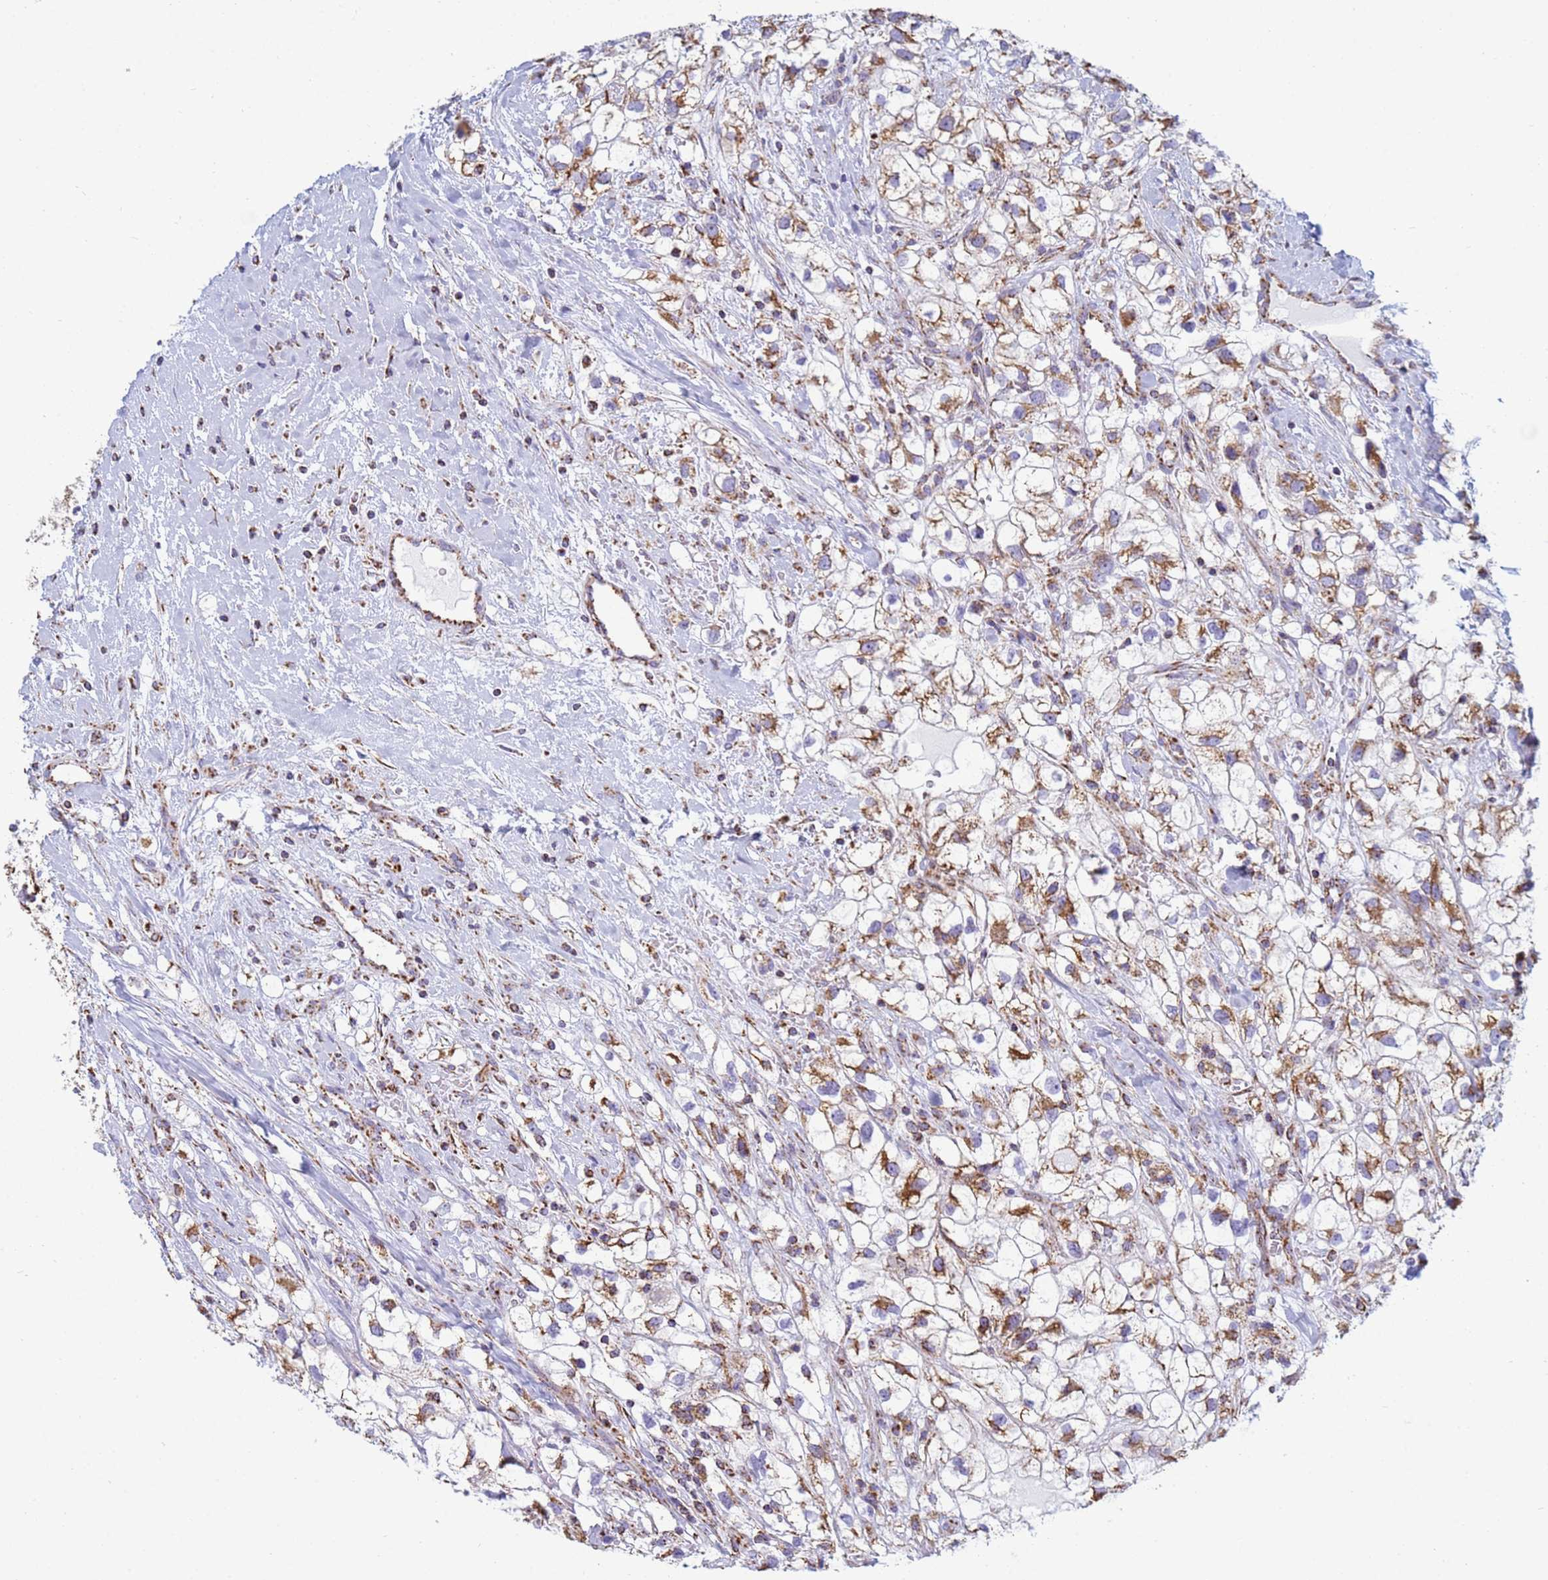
{"staining": {"intensity": "moderate", "quantity": ">75%", "location": "cytoplasmic/membranous"}, "tissue": "renal cancer", "cell_type": "Tumor cells", "image_type": "cancer", "snomed": [{"axis": "morphology", "description": "Adenocarcinoma, NOS"}, {"axis": "topography", "description": "Kidney"}], "caption": "Renal adenocarcinoma stained for a protein demonstrates moderate cytoplasmic/membranous positivity in tumor cells.", "gene": "COQ4", "patient": {"sex": "male", "age": 59}}